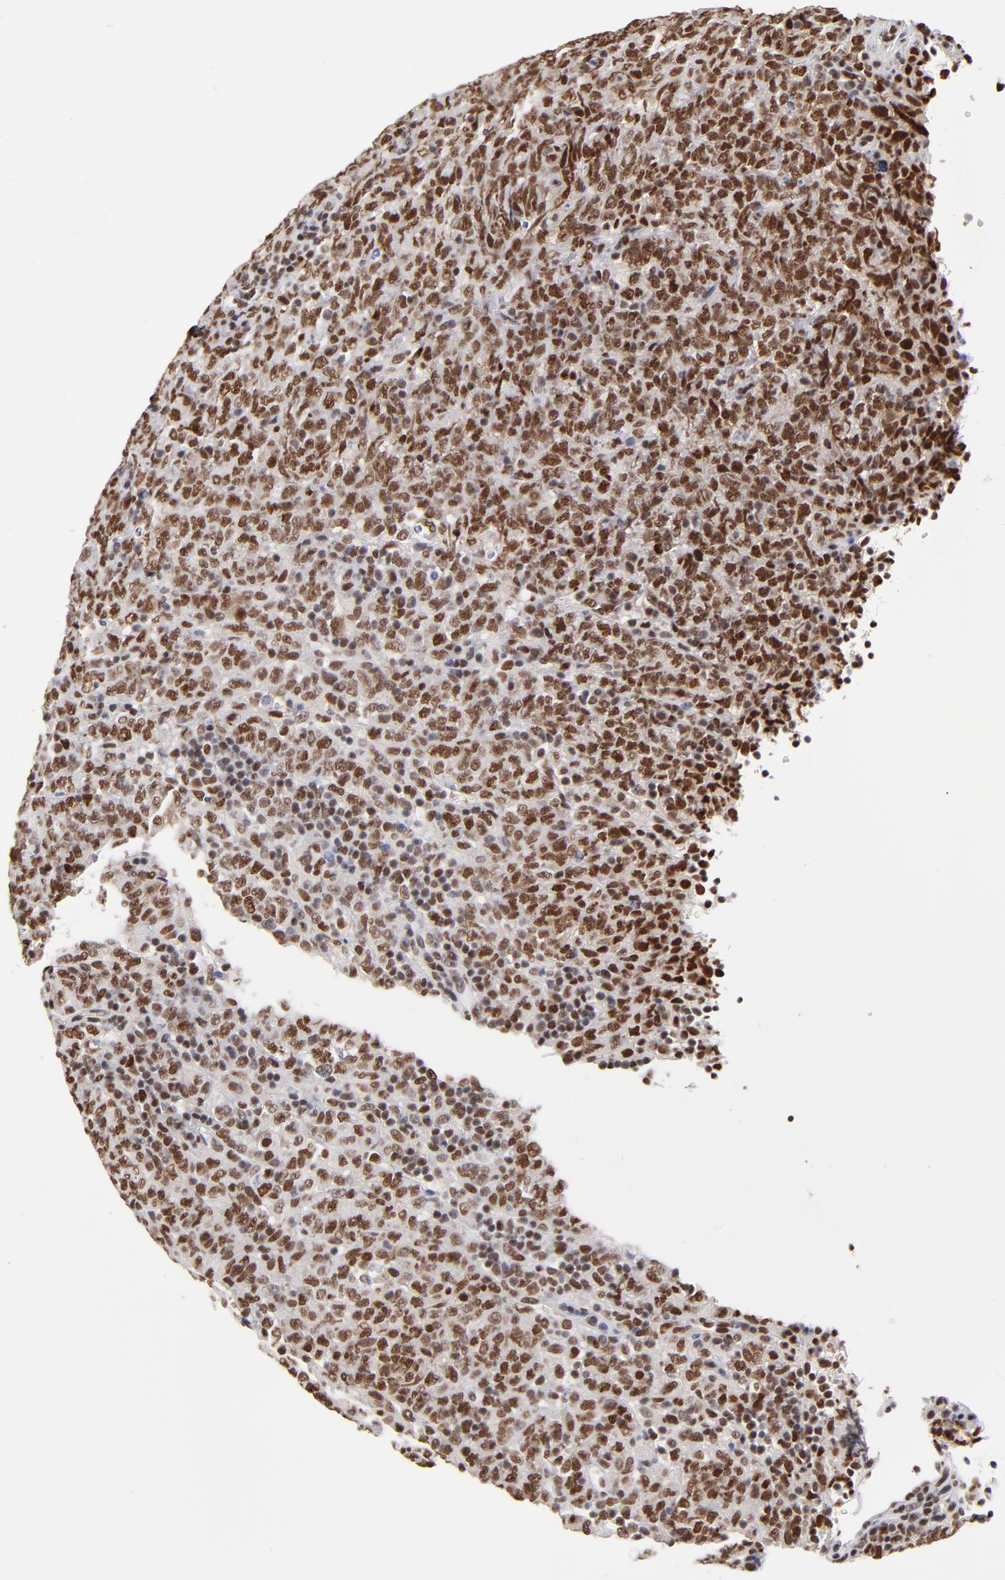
{"staining": {"intensity": "strong", "quantity": ">75%", "location": "nuclear"}, "tissue": "lymphoma", "cell_type": "Tumor cells", "image_type": "cancer", "snomed": [{"axis": "morphology", "description": "Malignant lymphoma, non-Hodgkin's type, High grade"}, {"axis": "topography", "description": "Tonsil"}], "caption": "This histopathology image displays lymphoma stained with IHC to label a protein in brown. The nuclear of tumor cells show strong positivity for the protein. Nuclei are counter-stained blue.", "gene": "ZMYM3", "patient": {"sex": "female", "age": 36}}